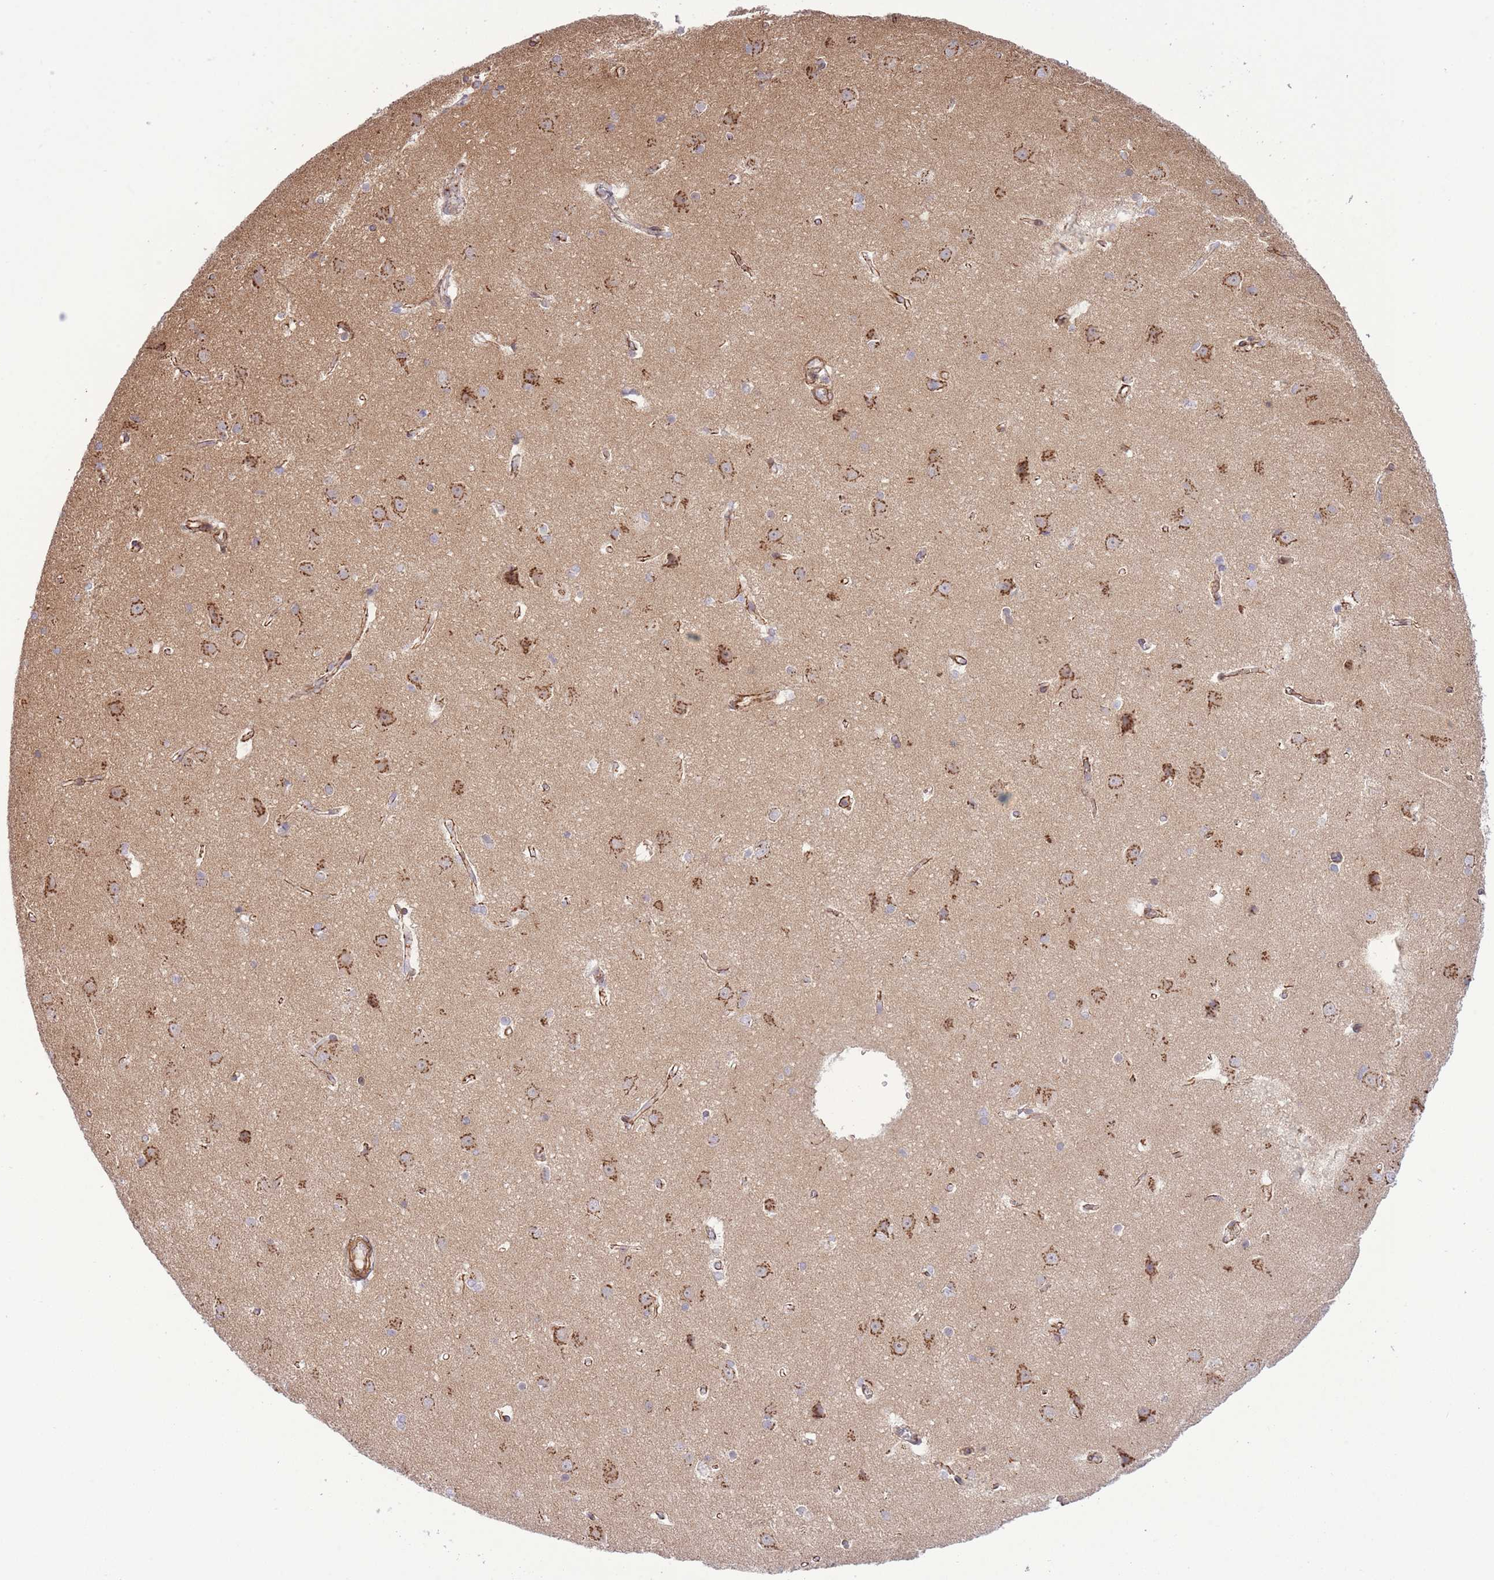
{"staining": {"intensity": "moderate", "quantity": ">75%", "location": "cytoplasmic/membranous"}, "tissue": "cerebral cortex", "cell_type": "Endothelial cells", "image_type": "normal", "snomed": [{"axis": "morphology", "description": "Normal tissue, NOS"}, {"axis": "topography", "description": "Cerebral cortex"}], "caption": "Endothelial cells exhibit medium levels of moderate cytoplasmic/membranous expression in about >75% of cells in normal cerebral cortex.", "gene": "ZBED5", "patient": {"sex": "male", "age": 37}}